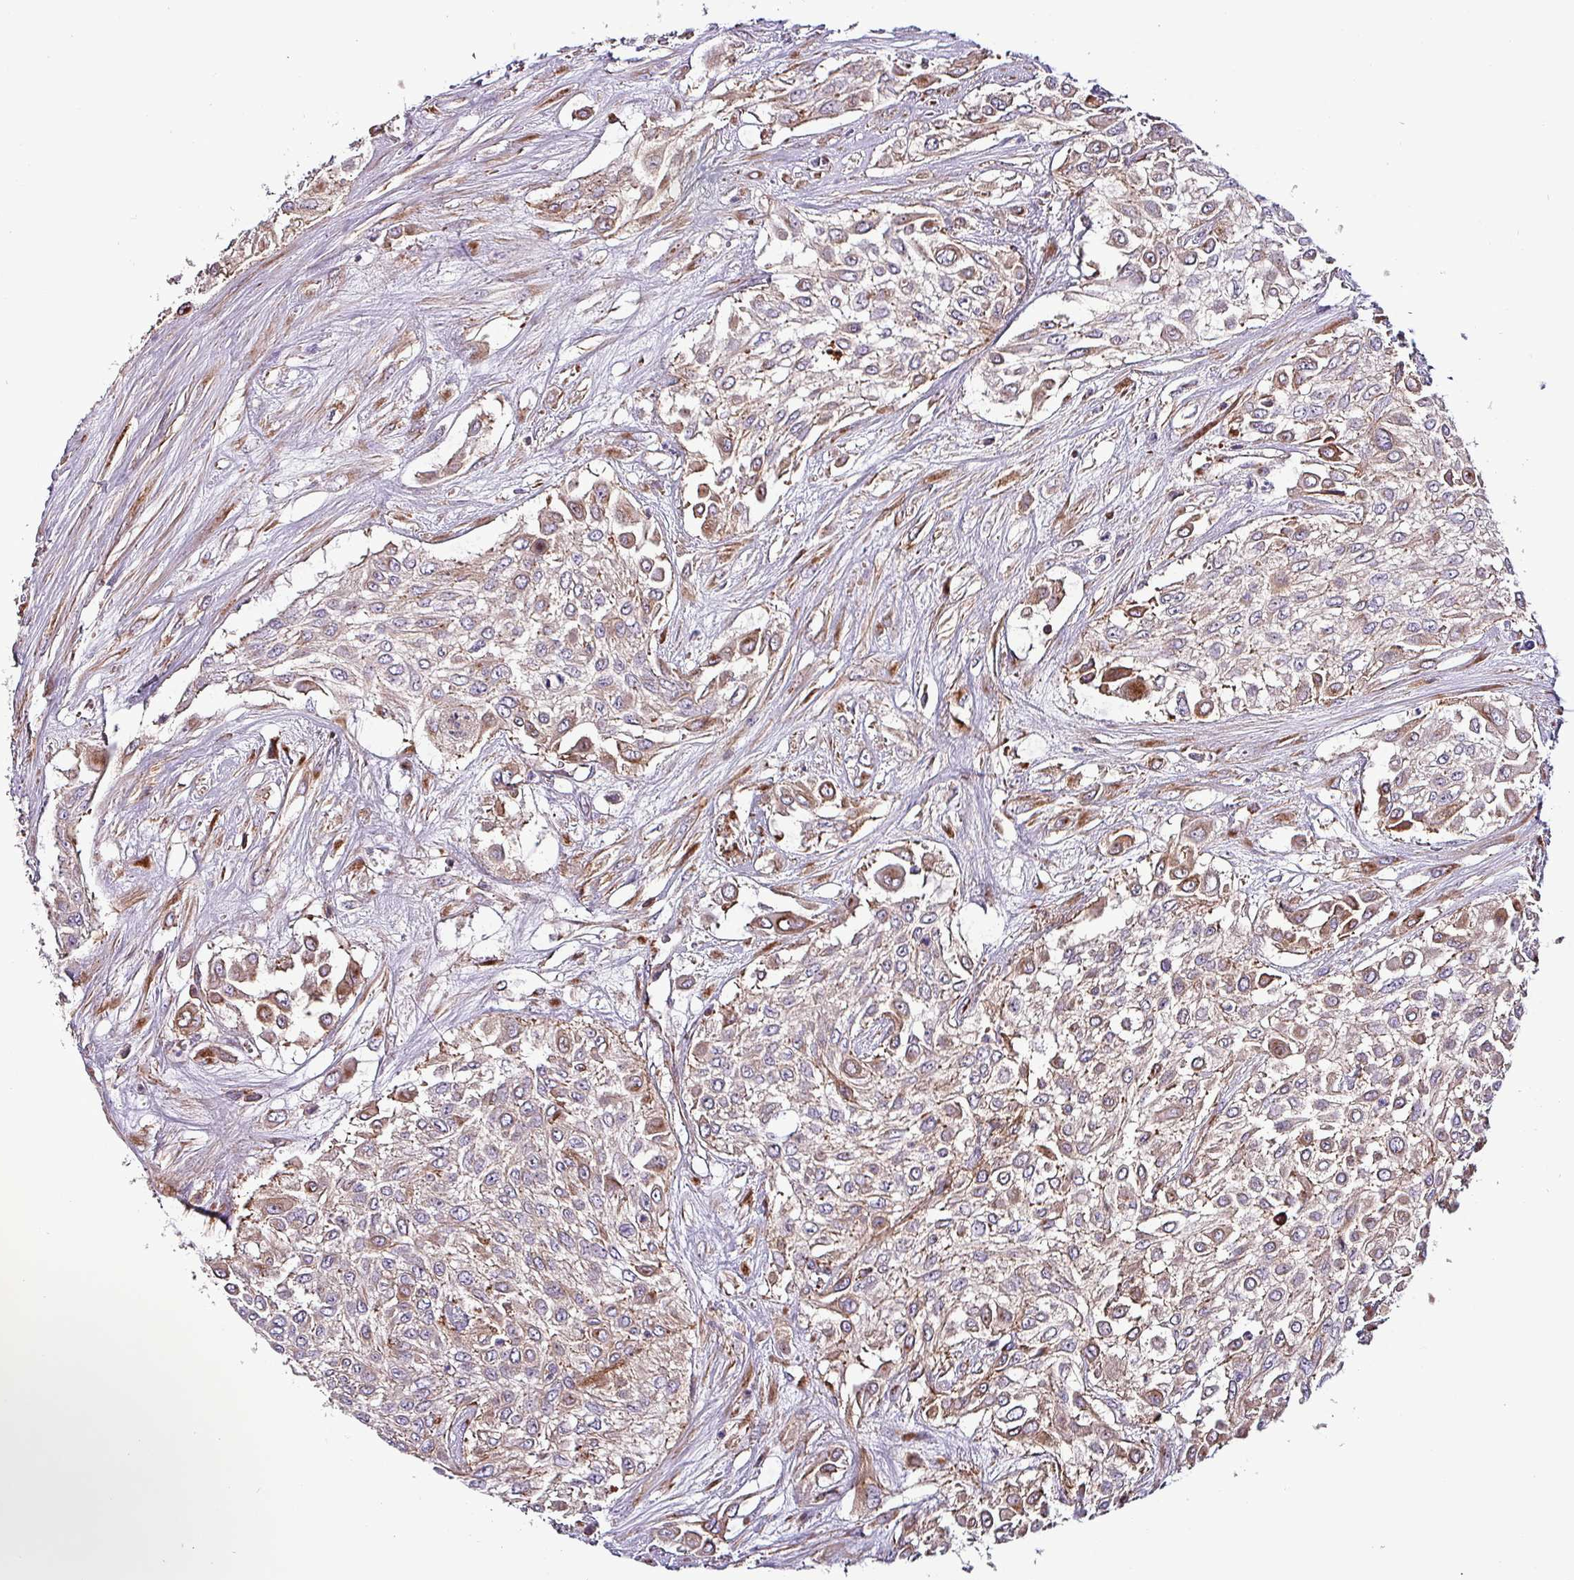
{"staining": {"intensity": "moderate", "quantity": "25%-75%", "location": "cytoplasmic/membranous"}, "tissue": "urothelial cancer", "cell_type": "Tumor cells", "image_type": "cancer", "snomed": [{"axis": "morphology", "description": "Urothelial carcinoma, High grade"}, {"axis": "topography", "description": "Urinary bladder"}], "caption": "This micrograph displays immunohistochemistry staining of urothelial cancer, with medium moderate cytoplasmic/membranous expression in approximately 25%-75% of tumor cells.", "gene": "VAMP4", "patient": {"sex": "male", "age": 57}}